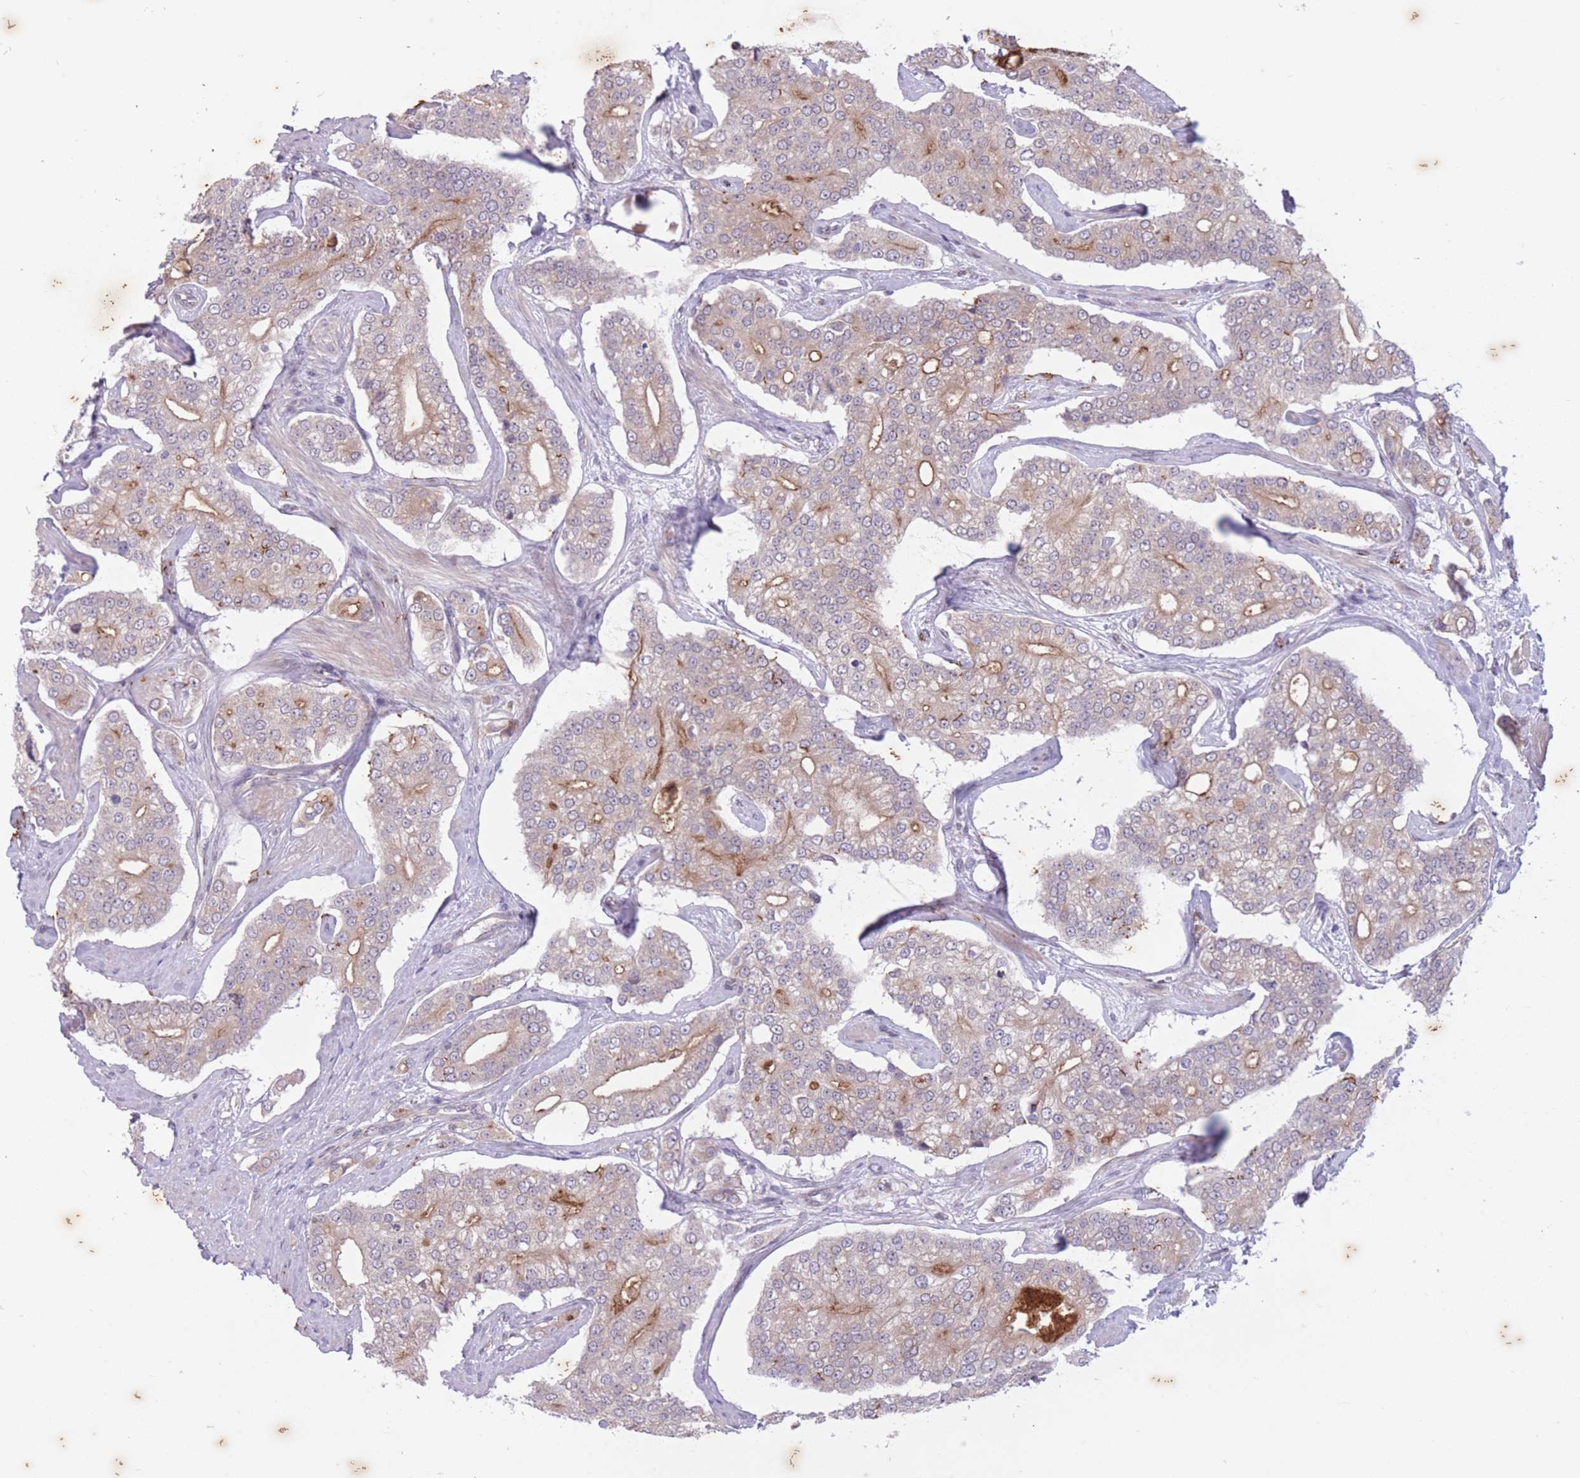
{"staining": {"intensity": "moderate", "quantity": "<25%", "location": "cytoplasmic/membranous"}, "tissue": "prostate cancer", "cell_type": "Tumor cells", "image_type": "cancer", "snomed": [{"axis": "morphology", "description": "Adenocarcinoma, High grade"}, {"axis": "topography", "description": "Prostate"}], "caption": "Immunohistochemical staining of prostate adenocarcinoma (high-grade) exhibits moderate cytoplasmic/membranous protein expression in about <25% of tumor cells.", "gene": "ARPIN", "patient": {"sex": "male", "age": 71}}